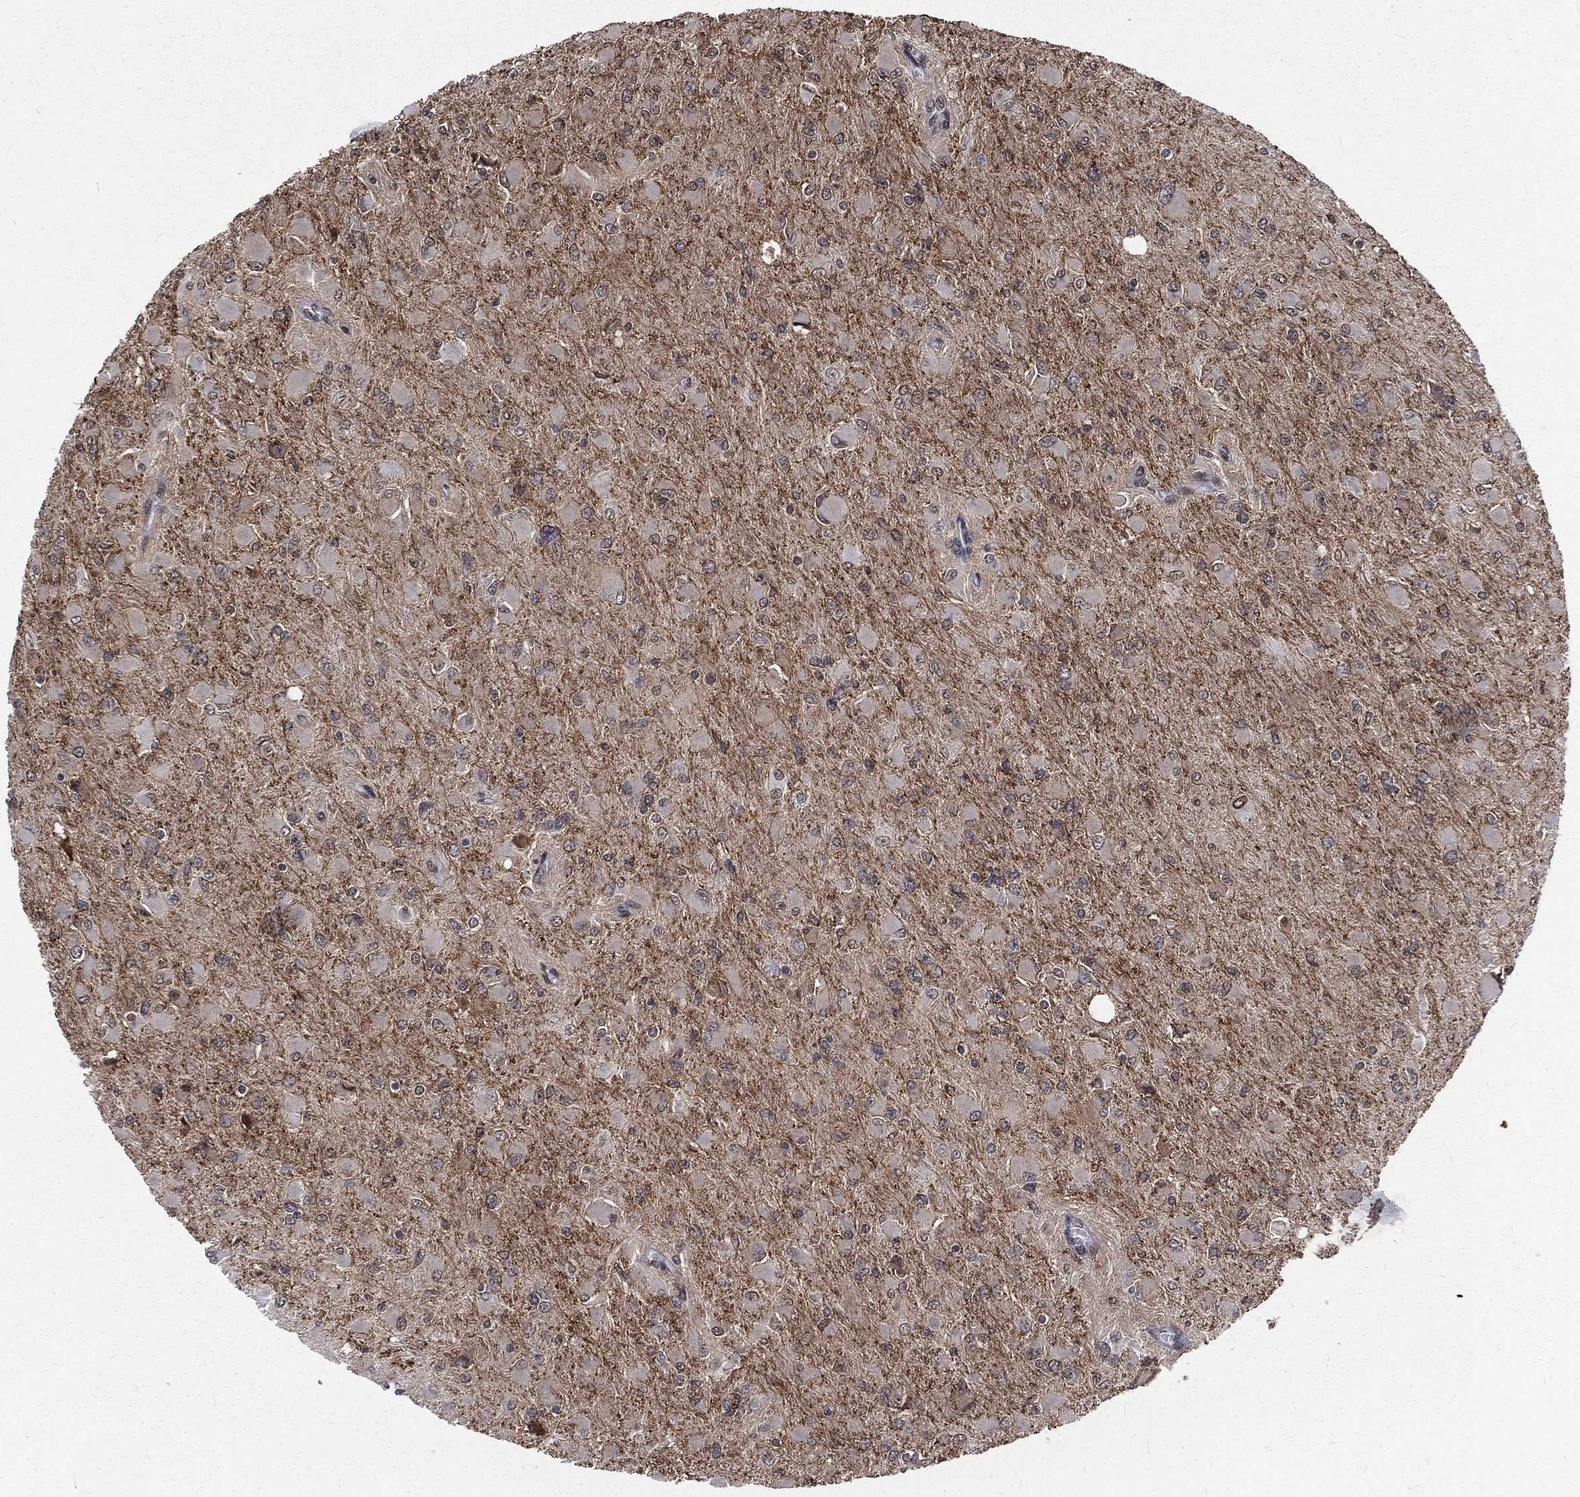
{"staining": {"intensity": "negative", "quantity": "none", "location": "none"}, "tissue": "glioma", "cell_type": "Tumor cells", "image_type": "cancer", "snomed": [{"axis": "morphology", "description": "Glioma, malignant, High grade"}, {"axis": "topography", "description": "Cerebral cortex"}], "caption": "Histopathology image shows no significant protein positivity in tumor cells of glioma.", "gene": "BASP1", "patient": {"sex": "female", "age": 36}}